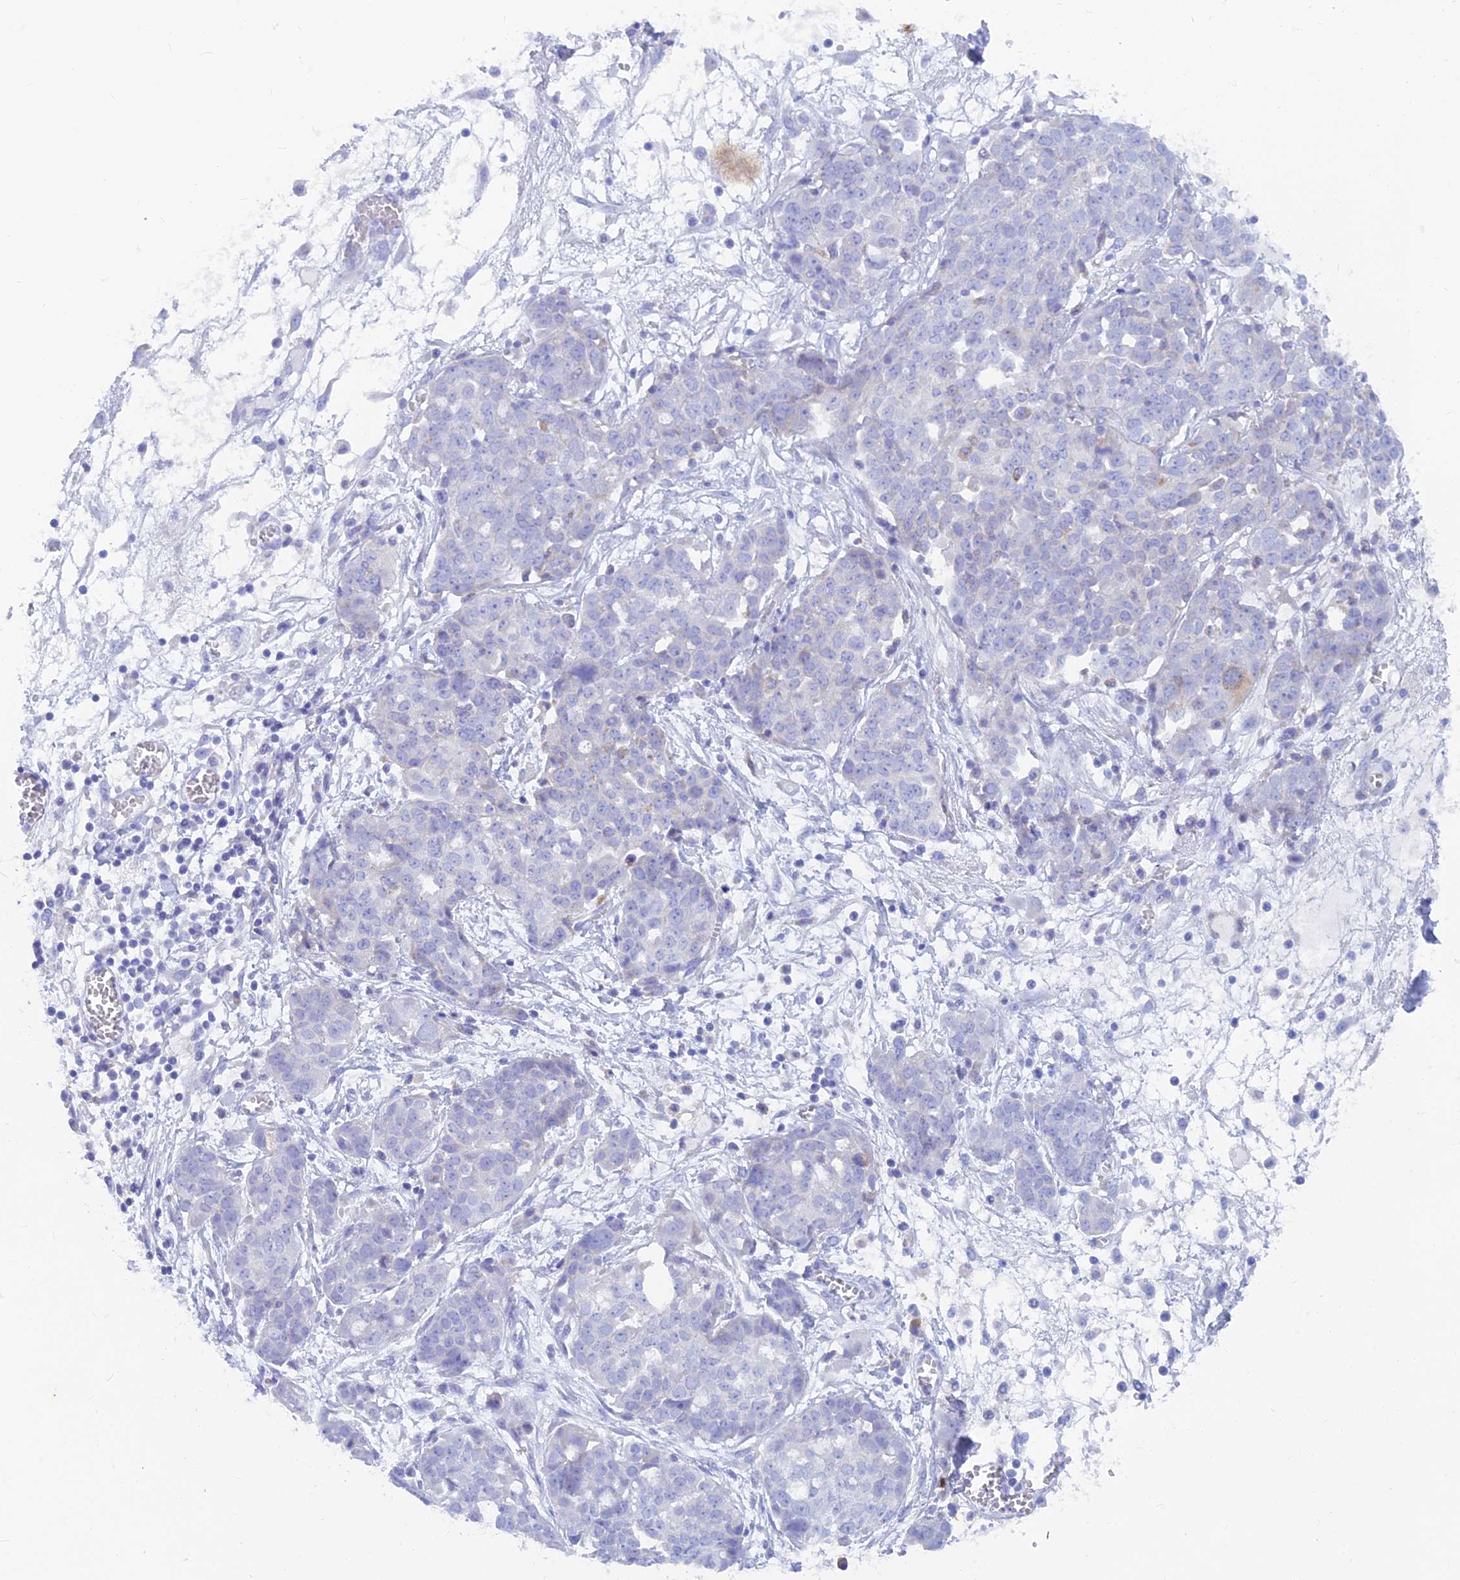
{"staining": {"intensity": "negative", "quantity": "none", "location": "none"}, "tissue": "ovarian cancer", "cell_type": "Tumor cells", "image_type": "cancer", "snomed": [{"axis": "morphology", "description": "Cystadenocarcinoma, serous, NOS"}, {"axis": "topography", "description": "Soft tissue"}, {"axis": "topography", "description": "Ovary"}], "caption": "Immunohistochemistry micrograph of ovarian cancer stained for a protein (brown), which exhibits no expression in tumor cells. Brightfield microscopy of immunohistochemistry stained with DAB (3,3'-diaminobenzidine) (brown) and hematoxylin (blue), captured at high magnification.", "gene": "WDR35", "patient": {"sex": "female", "age": 57}}